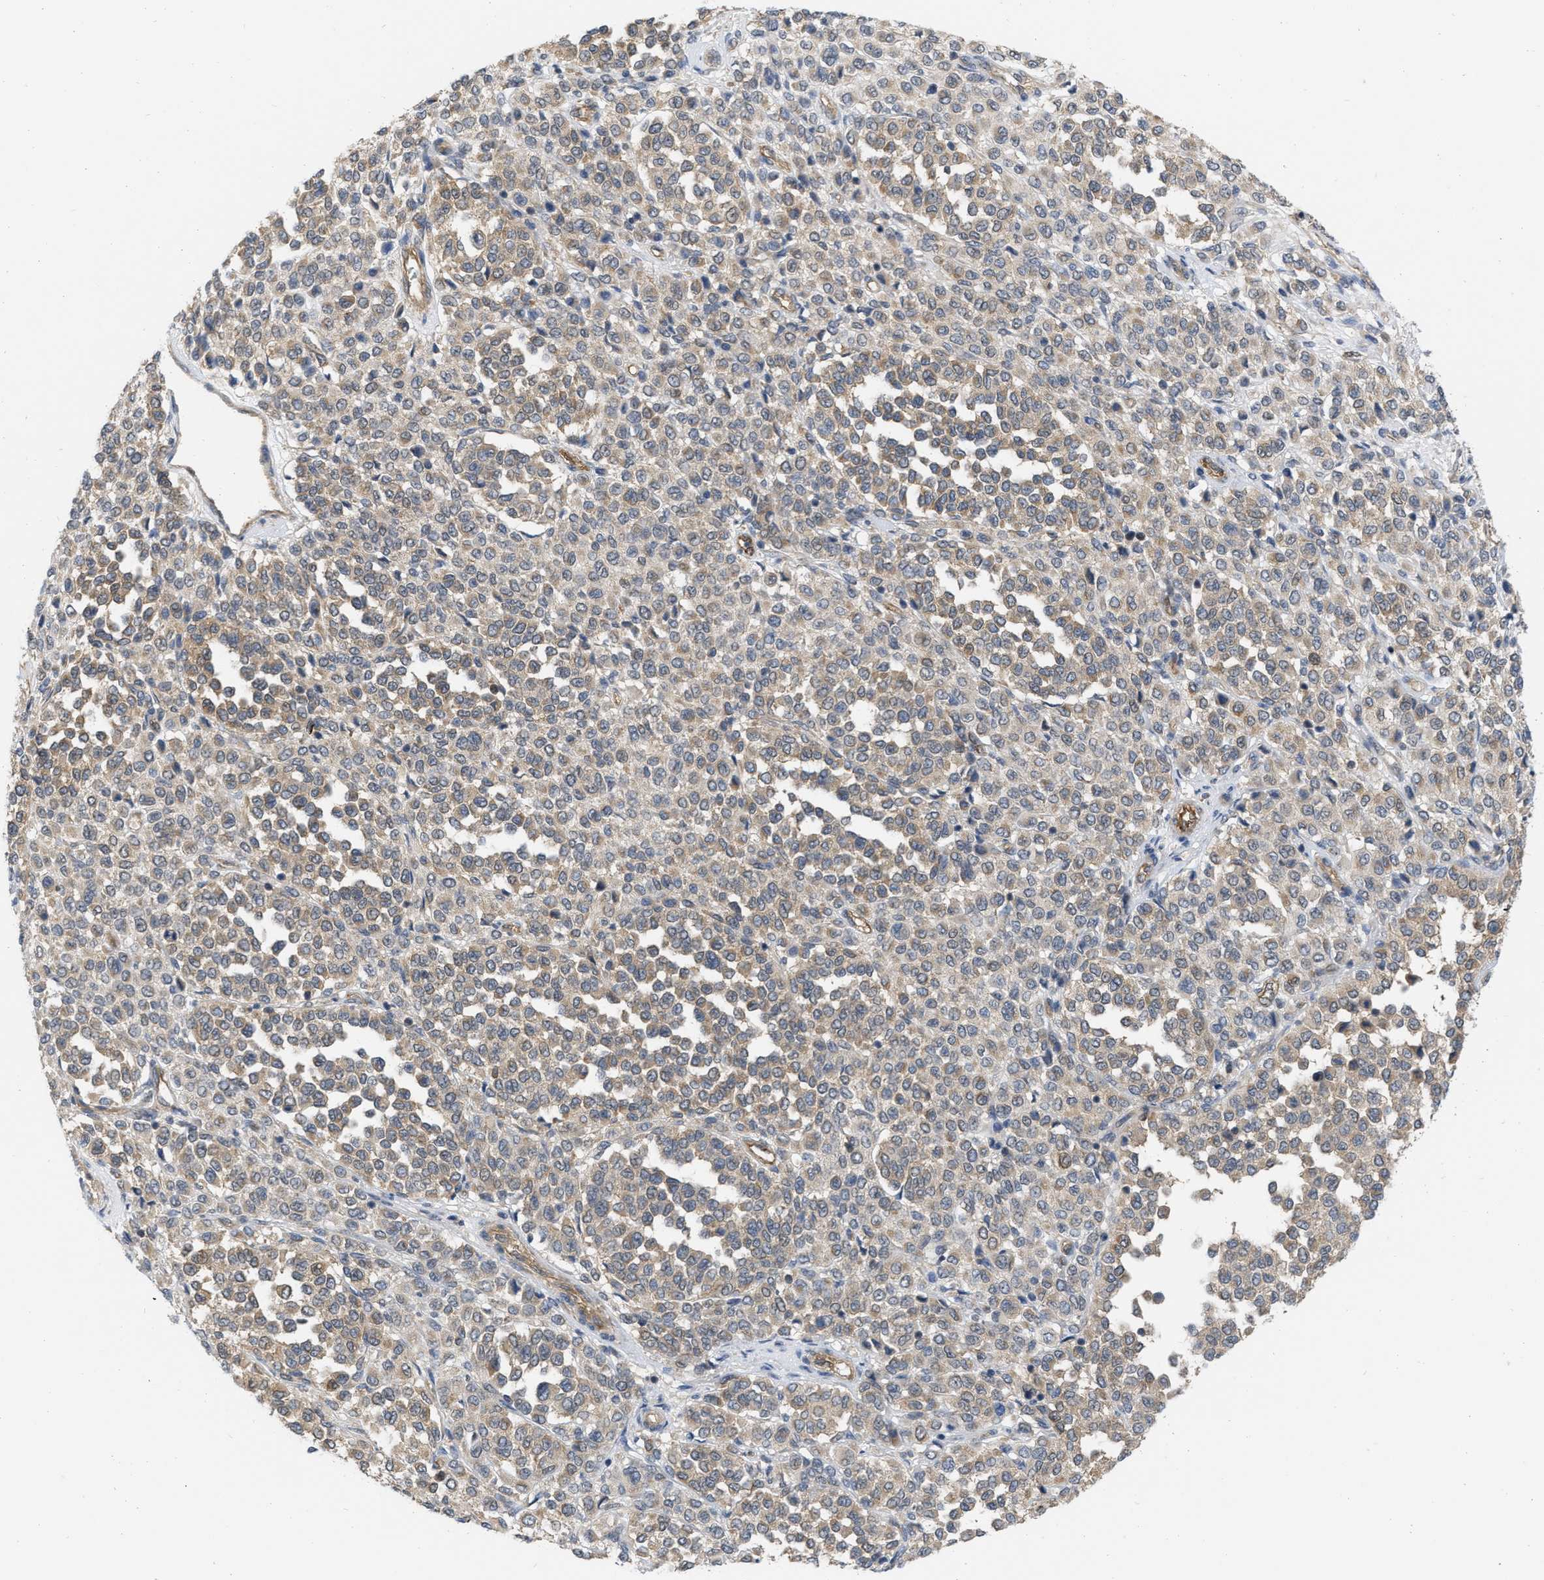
{"staining": {"intensity": "weak", "quantity": ">75%", "location": "cytoplasmic/membranous"}, "tissue": "melanoma", "cell_type": "Tumor cells", "image_type": "cancer", "snomed": [{"axis": "morphology", "description": "Malignant melanoma, Metastatic site"}, {"axis": "topography", "description": "Pancreas"}], "caption": "Malignant melanoma (metastatic site) stained with a brown dye reveals weak cytoplasmic/membranous positive expression in about >75% of tumor cells.", "gene": "NAPEPLD", "patient": {"sex": "female", "age": 30}}